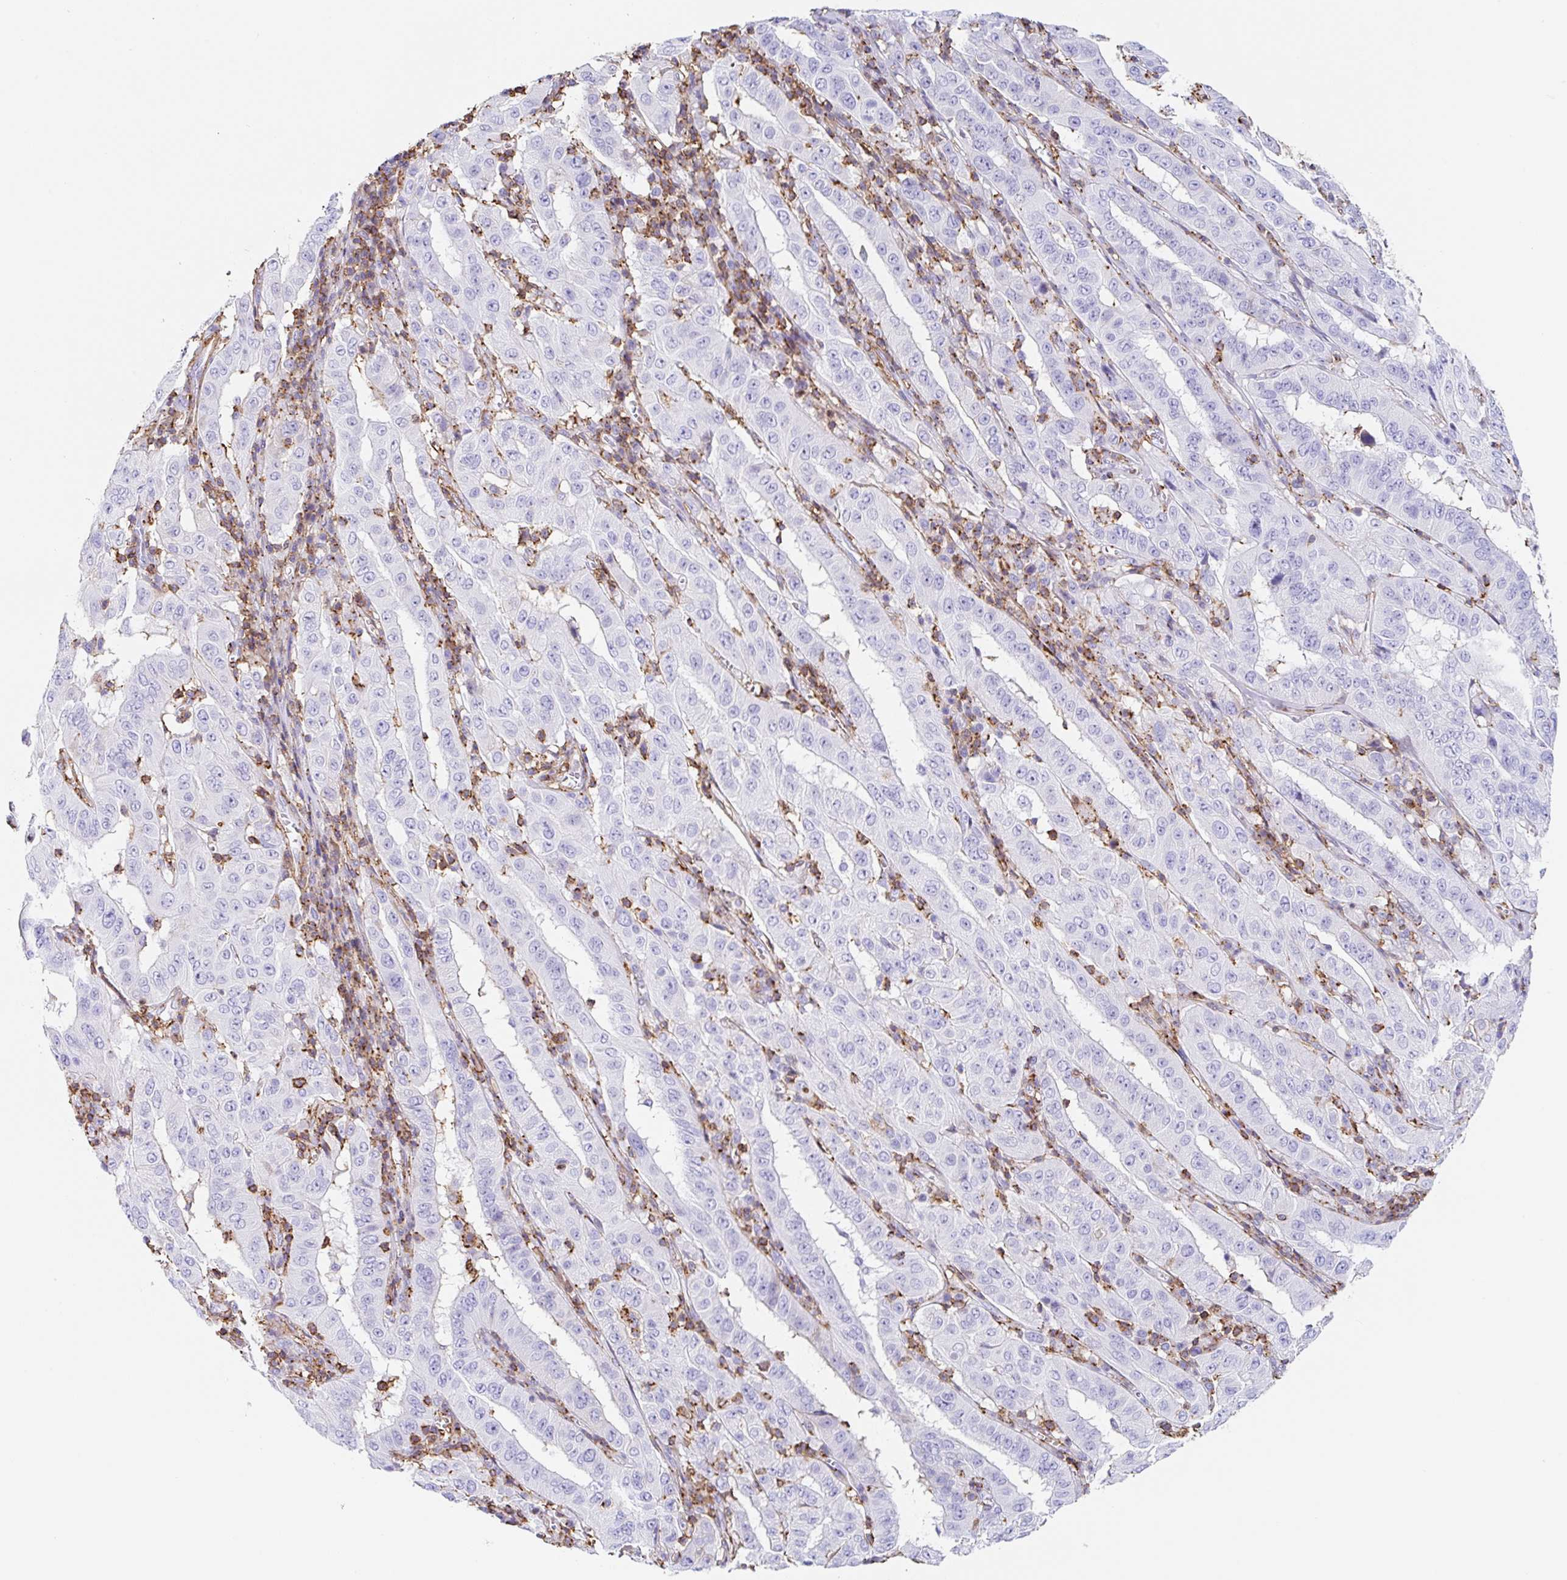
{"staining": {"intensity": "negative", "quantity": "none", "location": "none"}, "tissue": "pancreatic cancer", "cell_type": "Tumor cells", "image_type": "cancer", "snomed": [{"axis": "morphology", "description": "Adenocarcinoma, NOS"}, {"axis": "topography", "description": "Pancreas"}], "caption": "Immunohistochemistry (IHC) of human adenocarcinoma (pancreatic) demonstrates no staining in tumor cells. The staining was performed using DAB (3,3'-diaminobenzidine) to visualize the protein expression in brown, while the nuclei were stained in blue with hematoxylin (Magnification: 20x).", "gene": "MTTP", "patient": {"sex": "male", "age": 63}}